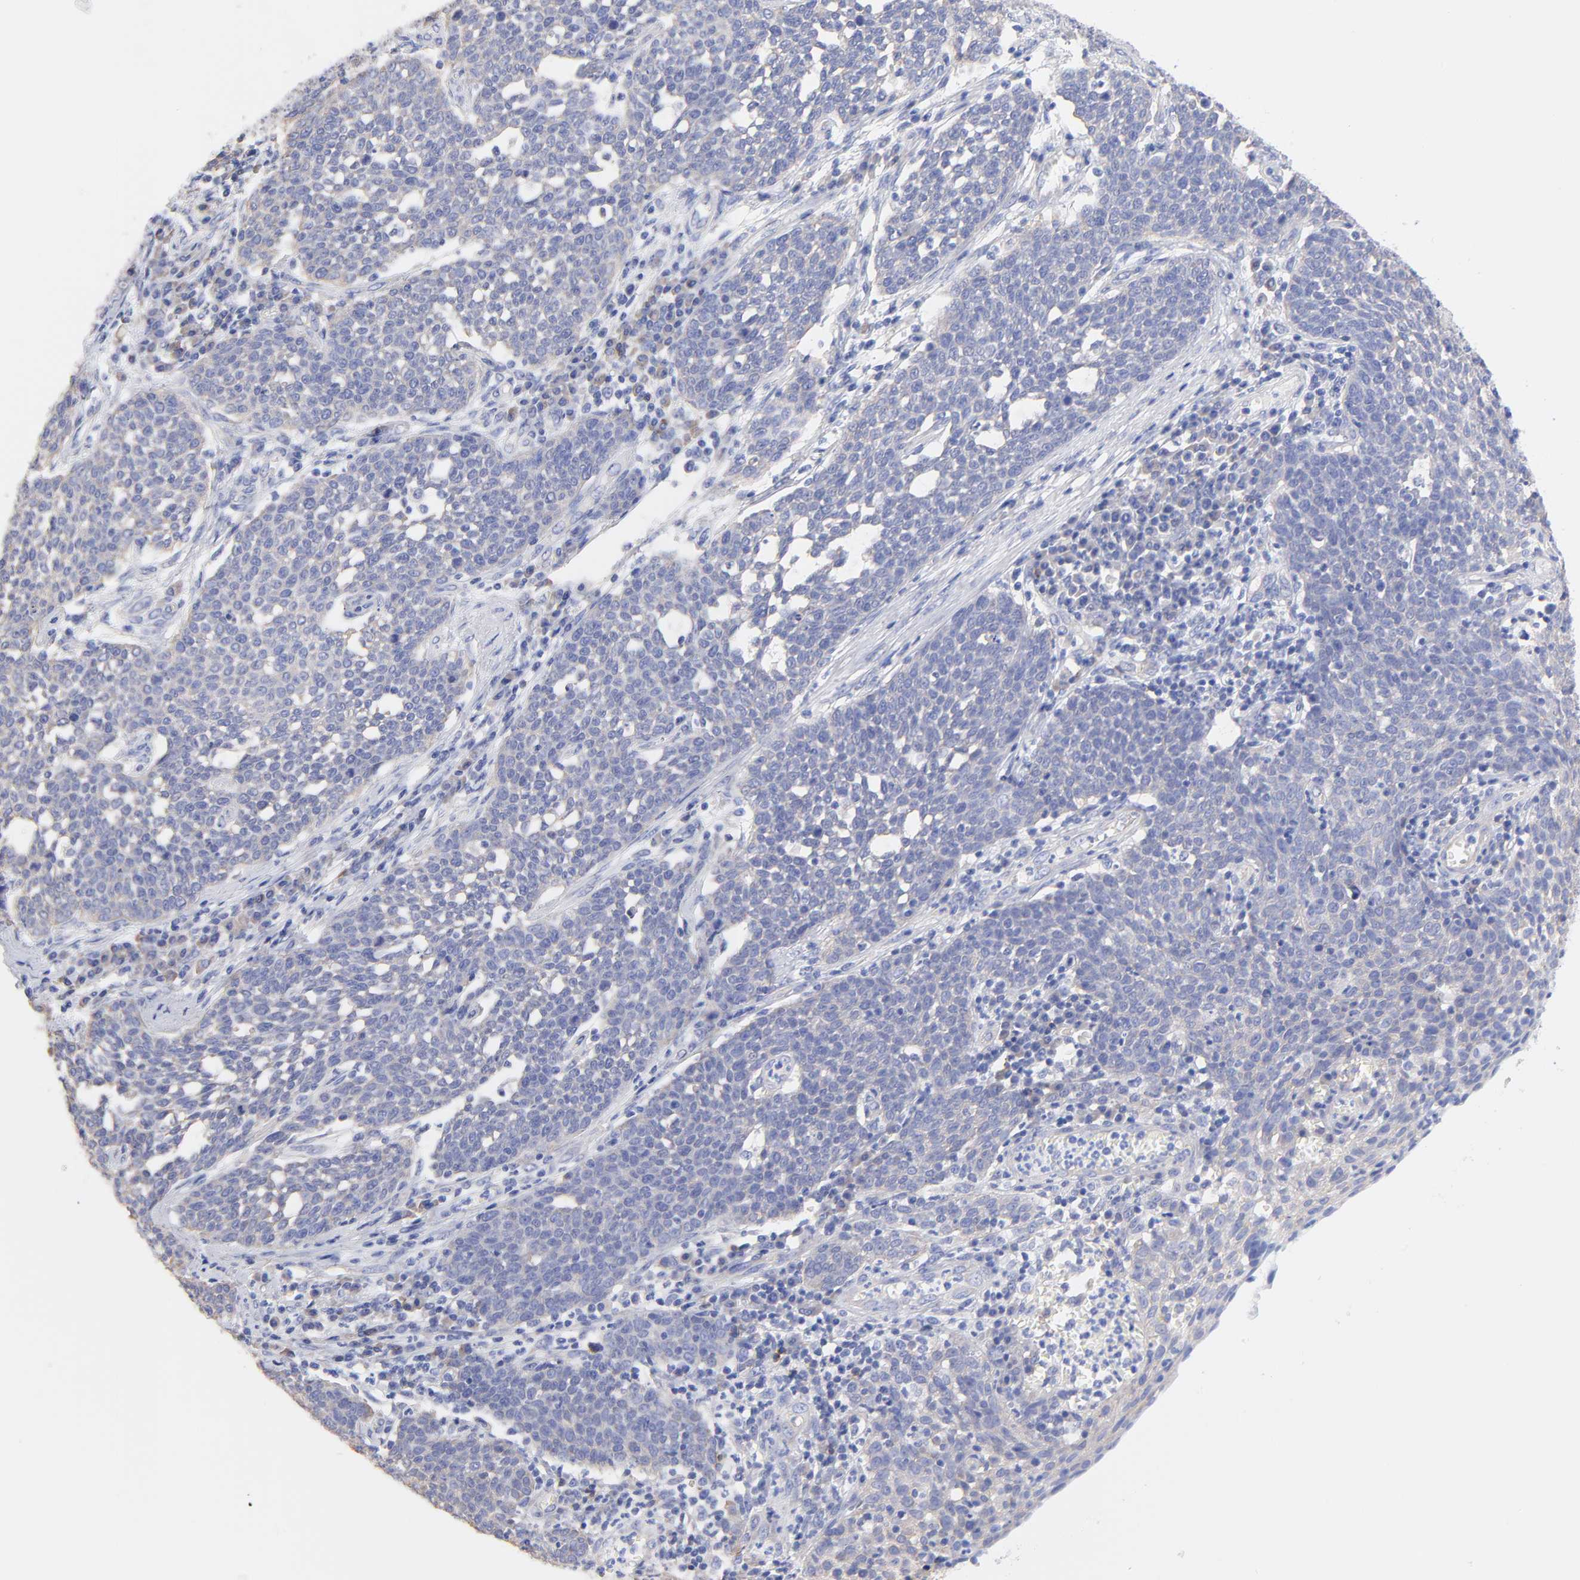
{"staining": {"intensity": "weak", "quantity": ">75%", "location": "cytoplasmic/membranous"}, "tissue": "cervical cancer", "cell_type": "Tumor cells", "image_type": "cancer", "snomed": [{"axis": "morphology", "description": "Squamous cell carcinoma, NOS"}, {"axis": "topography", "description": "Cervix"}], "caption": "Immunohistochemistry (IHC) (DAB (3,3'-diaminobenzidine)) staining of human cervical squamous cell carcinoma demonstrates weak cytoplasmic/membranous protein expression in approximately >75% of tumor cells.", "gene": "TNFRSF13C", "patient": {"sex": "female", "age": 34}}